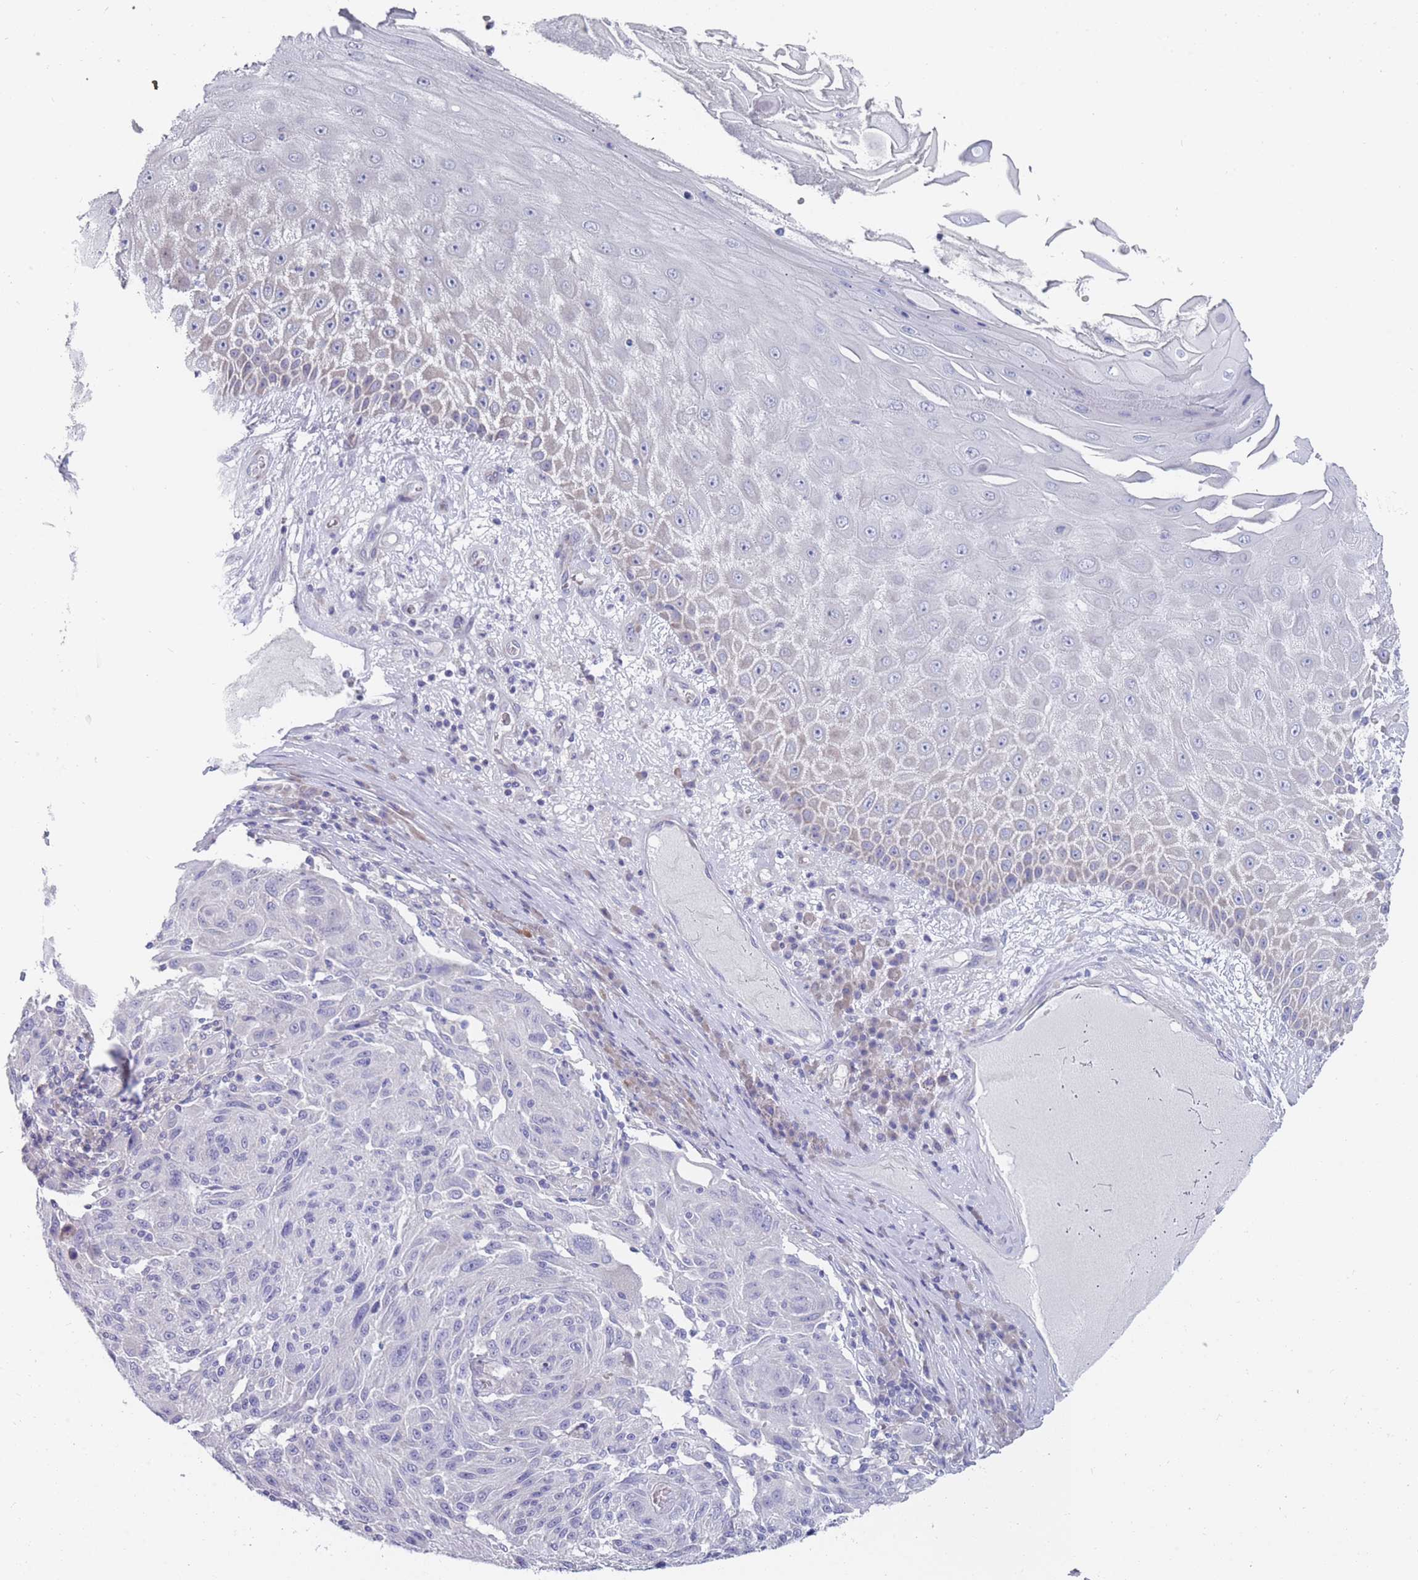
{"staining": {"intensity": "negative", "quantity": "none", "location": "none"}, "tissue": "melanoma", "cell_type": "Tumor cells", "image_type": "cancer", "snomed": [{"axis": "morphology", "description": "Malignant melanoma, NOS"}, {"axis": "topography", "description": "Skin"}], "caption": "Immunohistochemistry of human melanoma displays no expression in tumor cells. (DAB (3,3'-diaminobenzidine) IHC visualized using brightfield microscopy, high magnification).", "gene": "PIGU", "patient": {"sex": "male", "age": 53}}